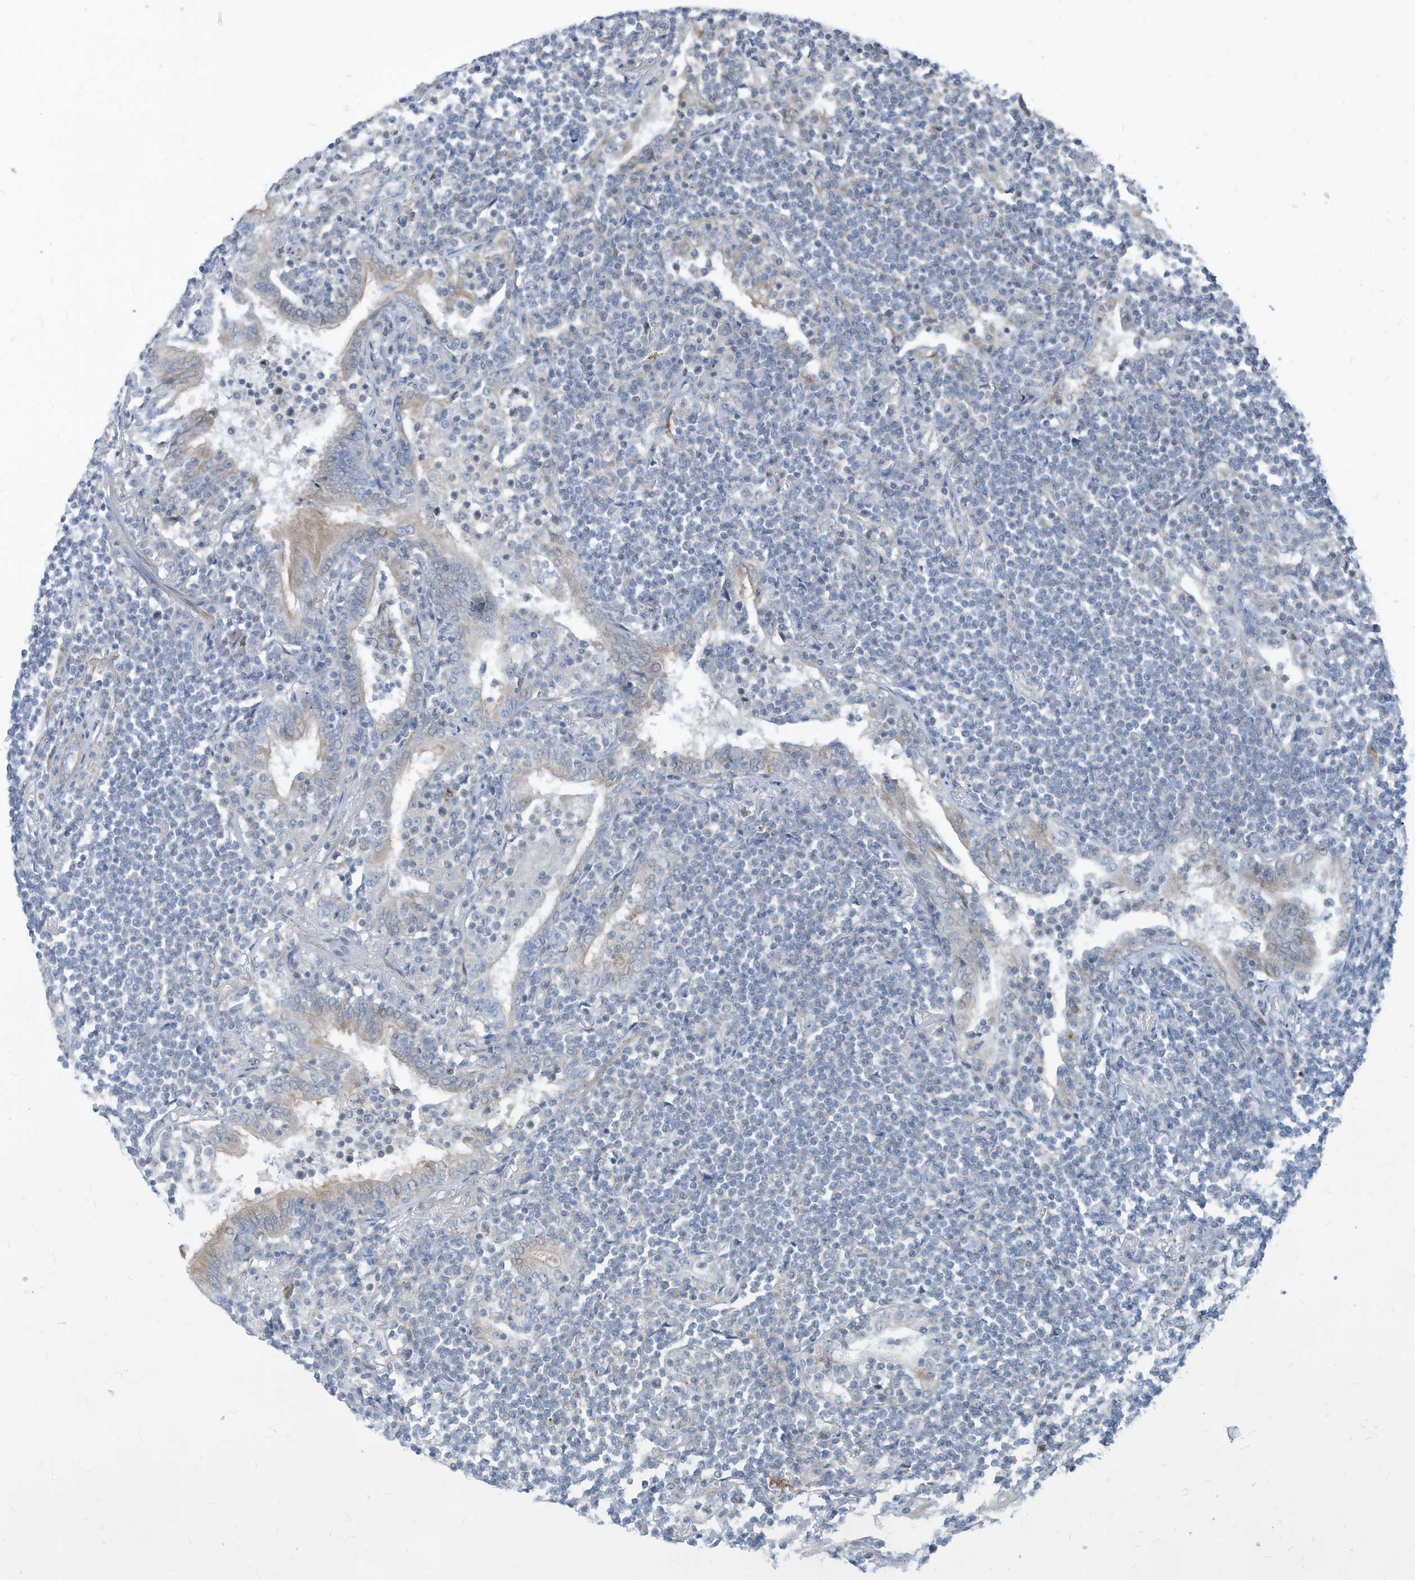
{"staining": {"intensity": "negative", "quantity": "none", "location": "none"}, "tissue": "lymphoma", "cell_type": "Tumor cells", "image_type": "cancer", "snomed": [{"axis": "morphology", "description": "Malignant lymphoma, non-Hodgkin's type, Low grade"}, {"axis": "topography", "description": "Lung"}], "caption": "Immunohistochemistry (IHC) of low-grade malignant lymphoma, non-Hodgkin's type demonstrates no staining in tumor cells.", "gene": "GPATCH3", "patient": {"sex": "female", "age": 71}}